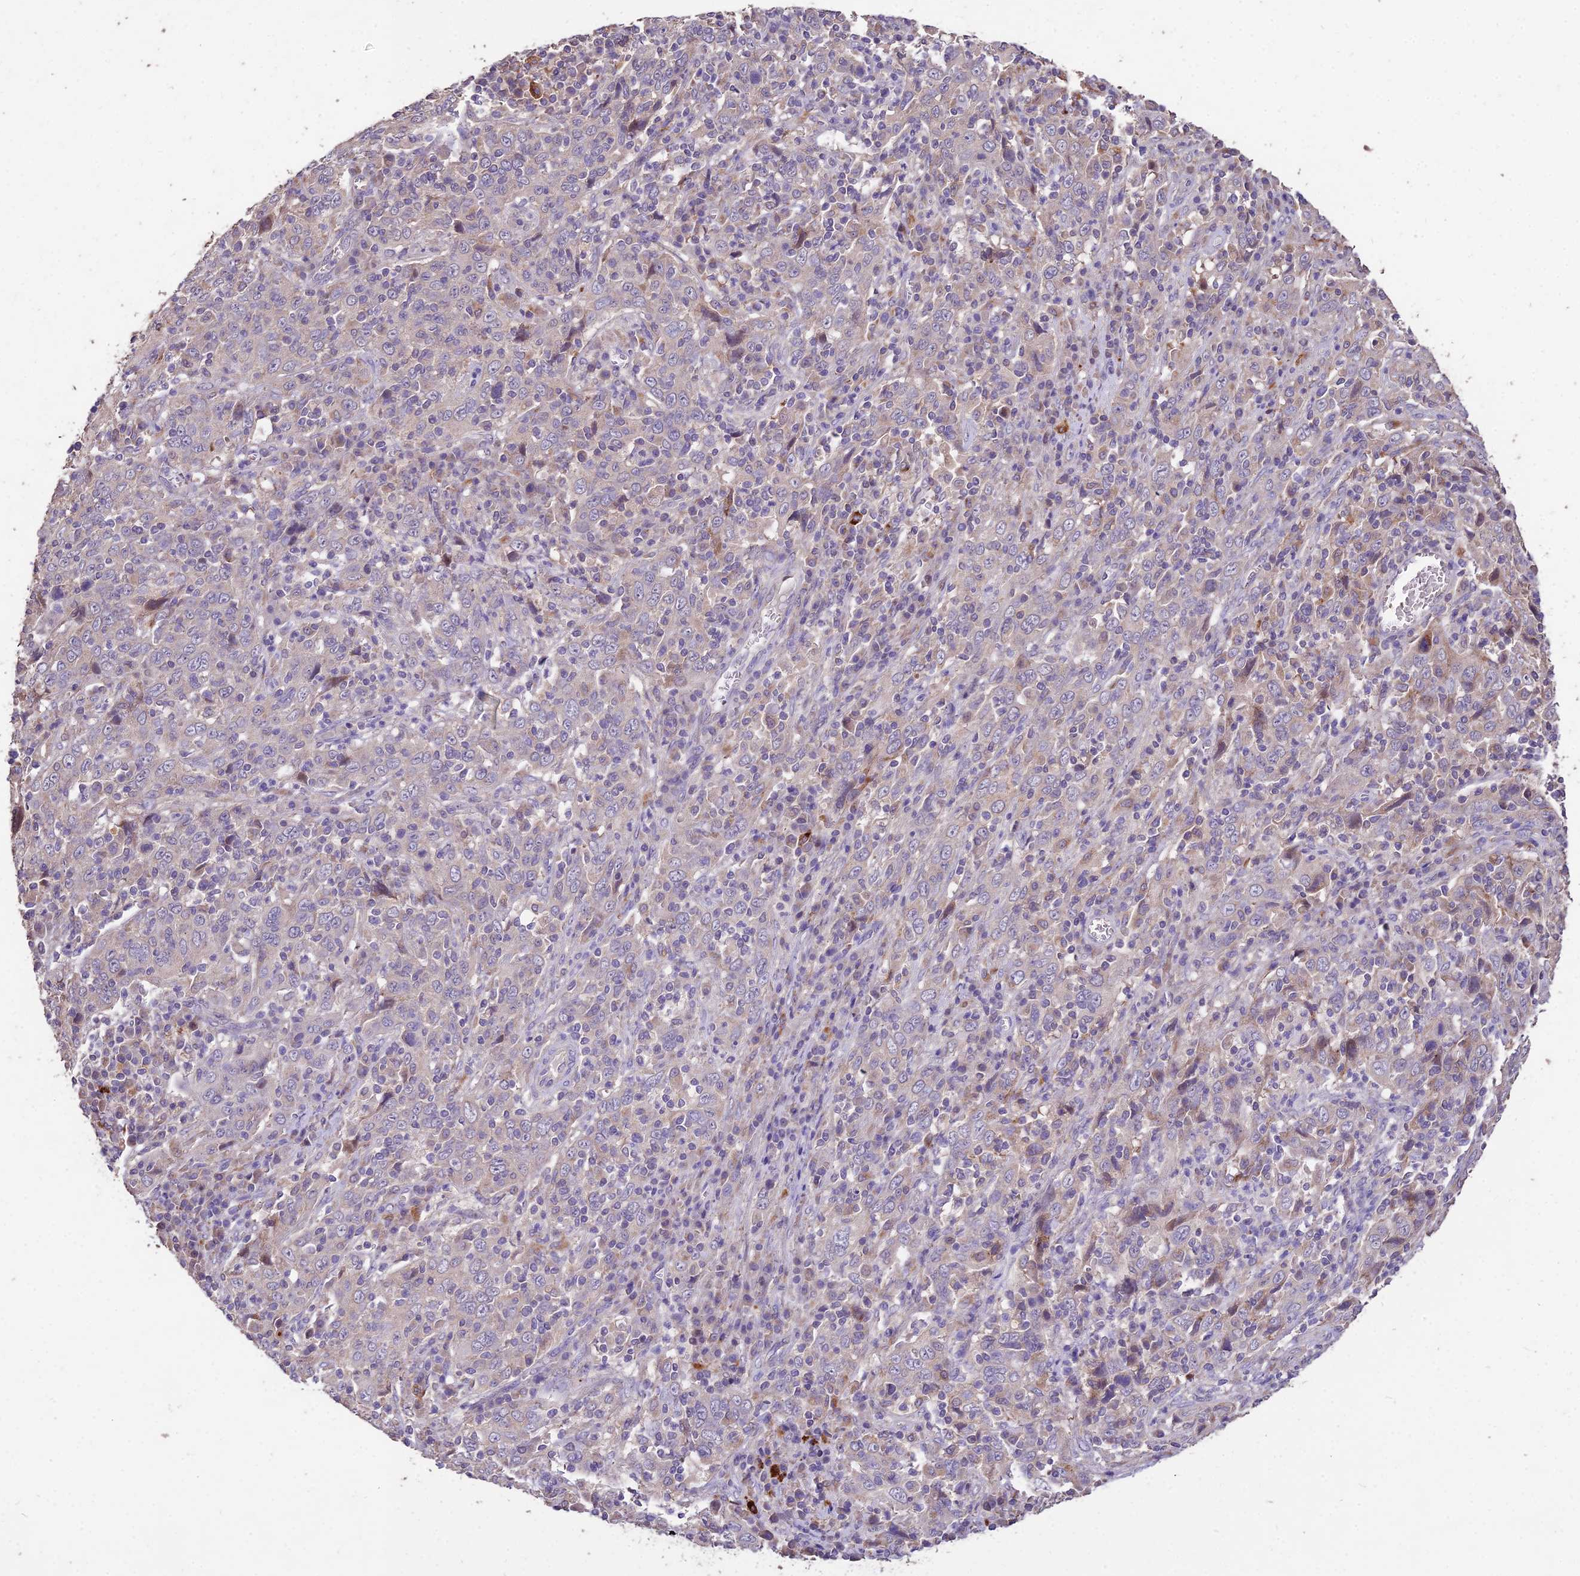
{"staining": {"intensity": "weak", "quantity": "<25%", "location": "cytoplasmic/membranous"}, "tissue": "cervical cancer", "cell_type": "Tumor cells", "image_type": "cancer", "snomed": [{"axis": "morphology", "description": "Squamous cell carcinoma, NOS"}, {"axis": "topography", "description": "Cervix"}], "caption": "This histopathology image is of squamous cell carcinoma (cervical) stained with IHC to label a protein in brown with the nuclei are counter-stained blue. There is no positivity in tumor cells. (Immunohistochemistry (ihc), brightfield microscopy, high magnification).", "gene": "SDHD", "patient": {"sex": "female", "age": 46}}